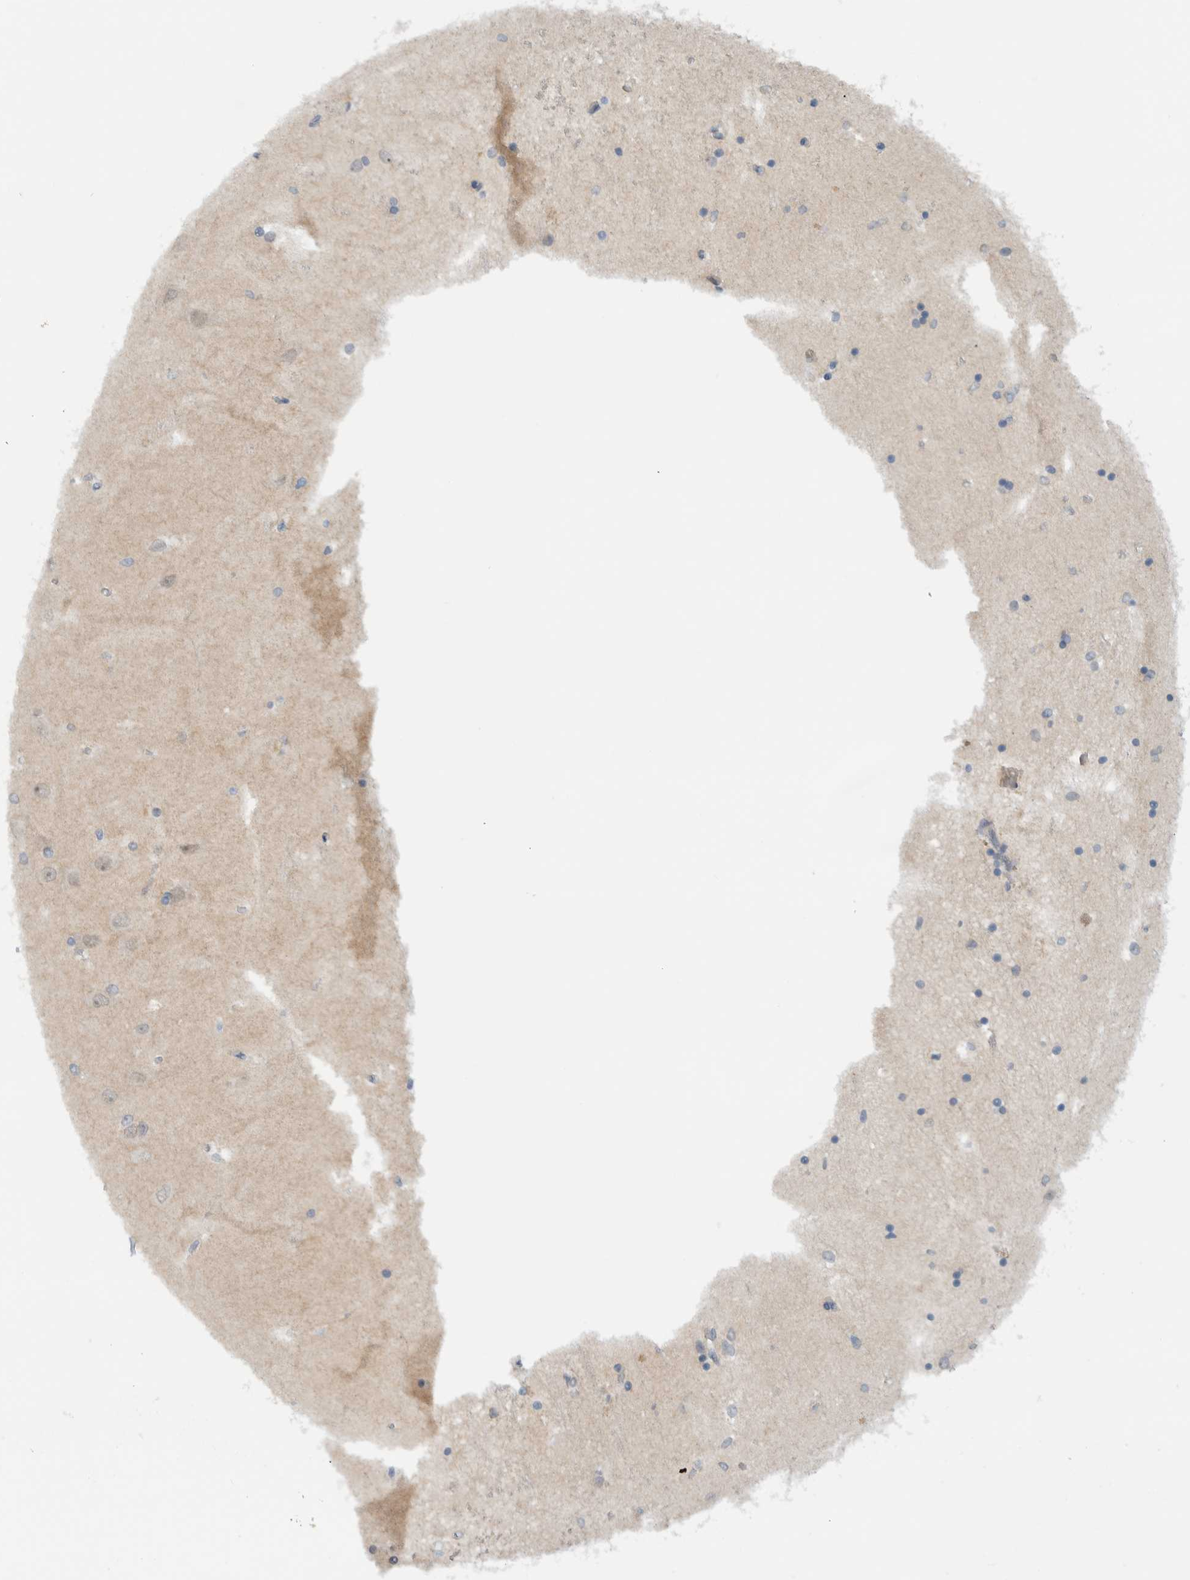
{"staining": {"intensity": "negative", "quantity": "none", "location": "none"}, "tissue": "hippocampus", "cell_type": "Glial cells", "image_type": "normal", "snomed": [{"axis": "morphology", "description": "Normal tissue, NOS"}, {"axis": "topography", "description": "Hippocampus"}], "caption": "Immunohistochemistry micrograph of unremarkable hippocampus stained for a protein (brown), which displays no staining in glial cells.", "gene": "MPRIP", "patient": {"sex": "male", "age": 45}}